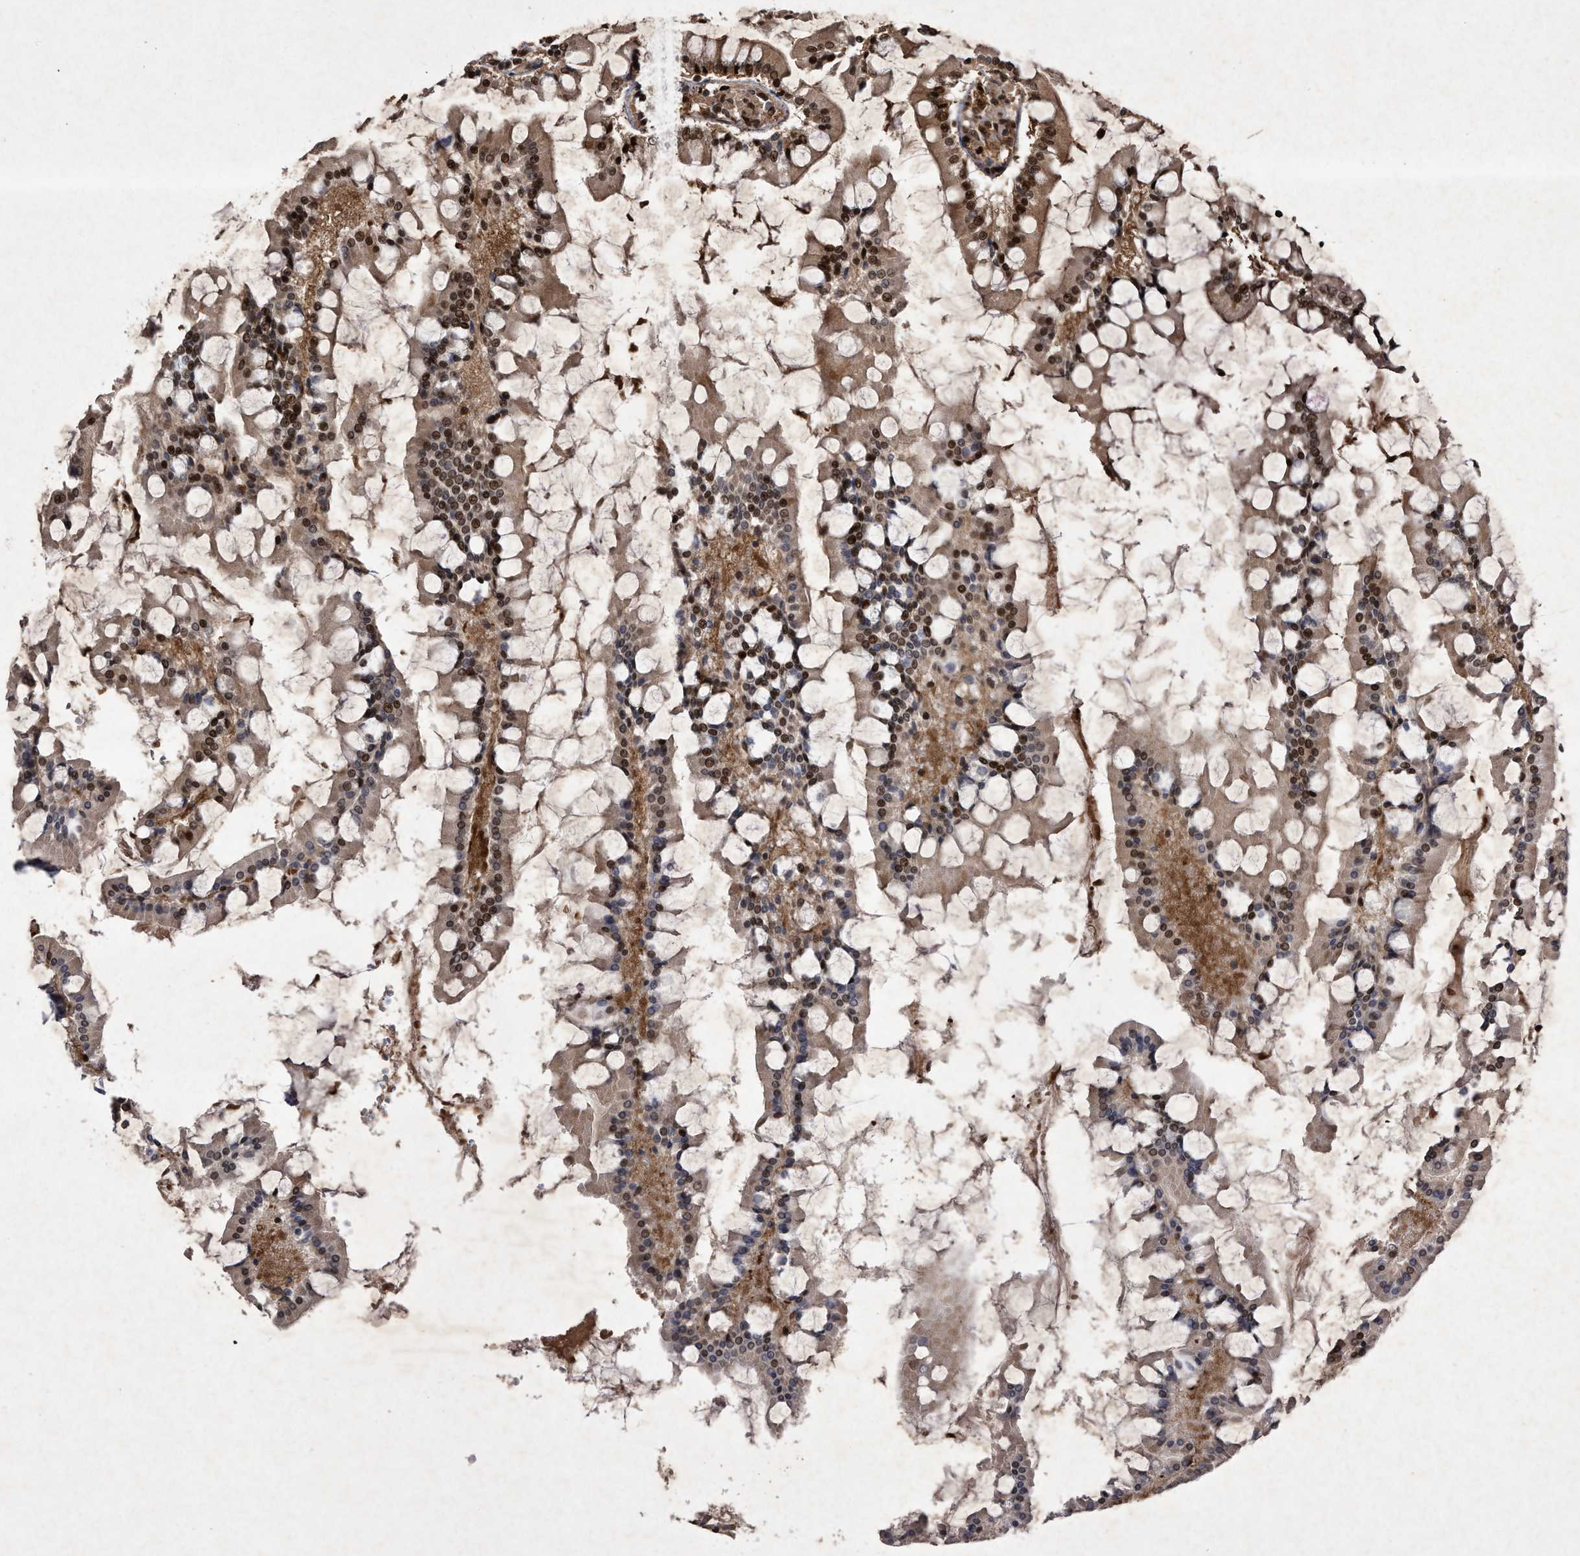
{"staining": {"intensity": "strong", "quantity": "25%-75%", "location": "cytoplasmic/membranous,nuclear"}, "tissue": "small intestine", "cell_type": "Glandular cells", "image_type": "normal", "snomed": [{"axis": "morphology", "description": "Normal tissue, NOS"}, {"axis": "topography", "description": "Small intestine"}], "caption": "This histopathology image shows unremarkable small intestine stained with immunohistochemistry (IHC) to label a protein in brown. The cytoplasmic/membranous,nuclear of glandular cells show strong positivity for the protein. Nuclei are counter-stained blue.", "gene": "RAD23B", "patient": {"sex": "male", "age": 41}}